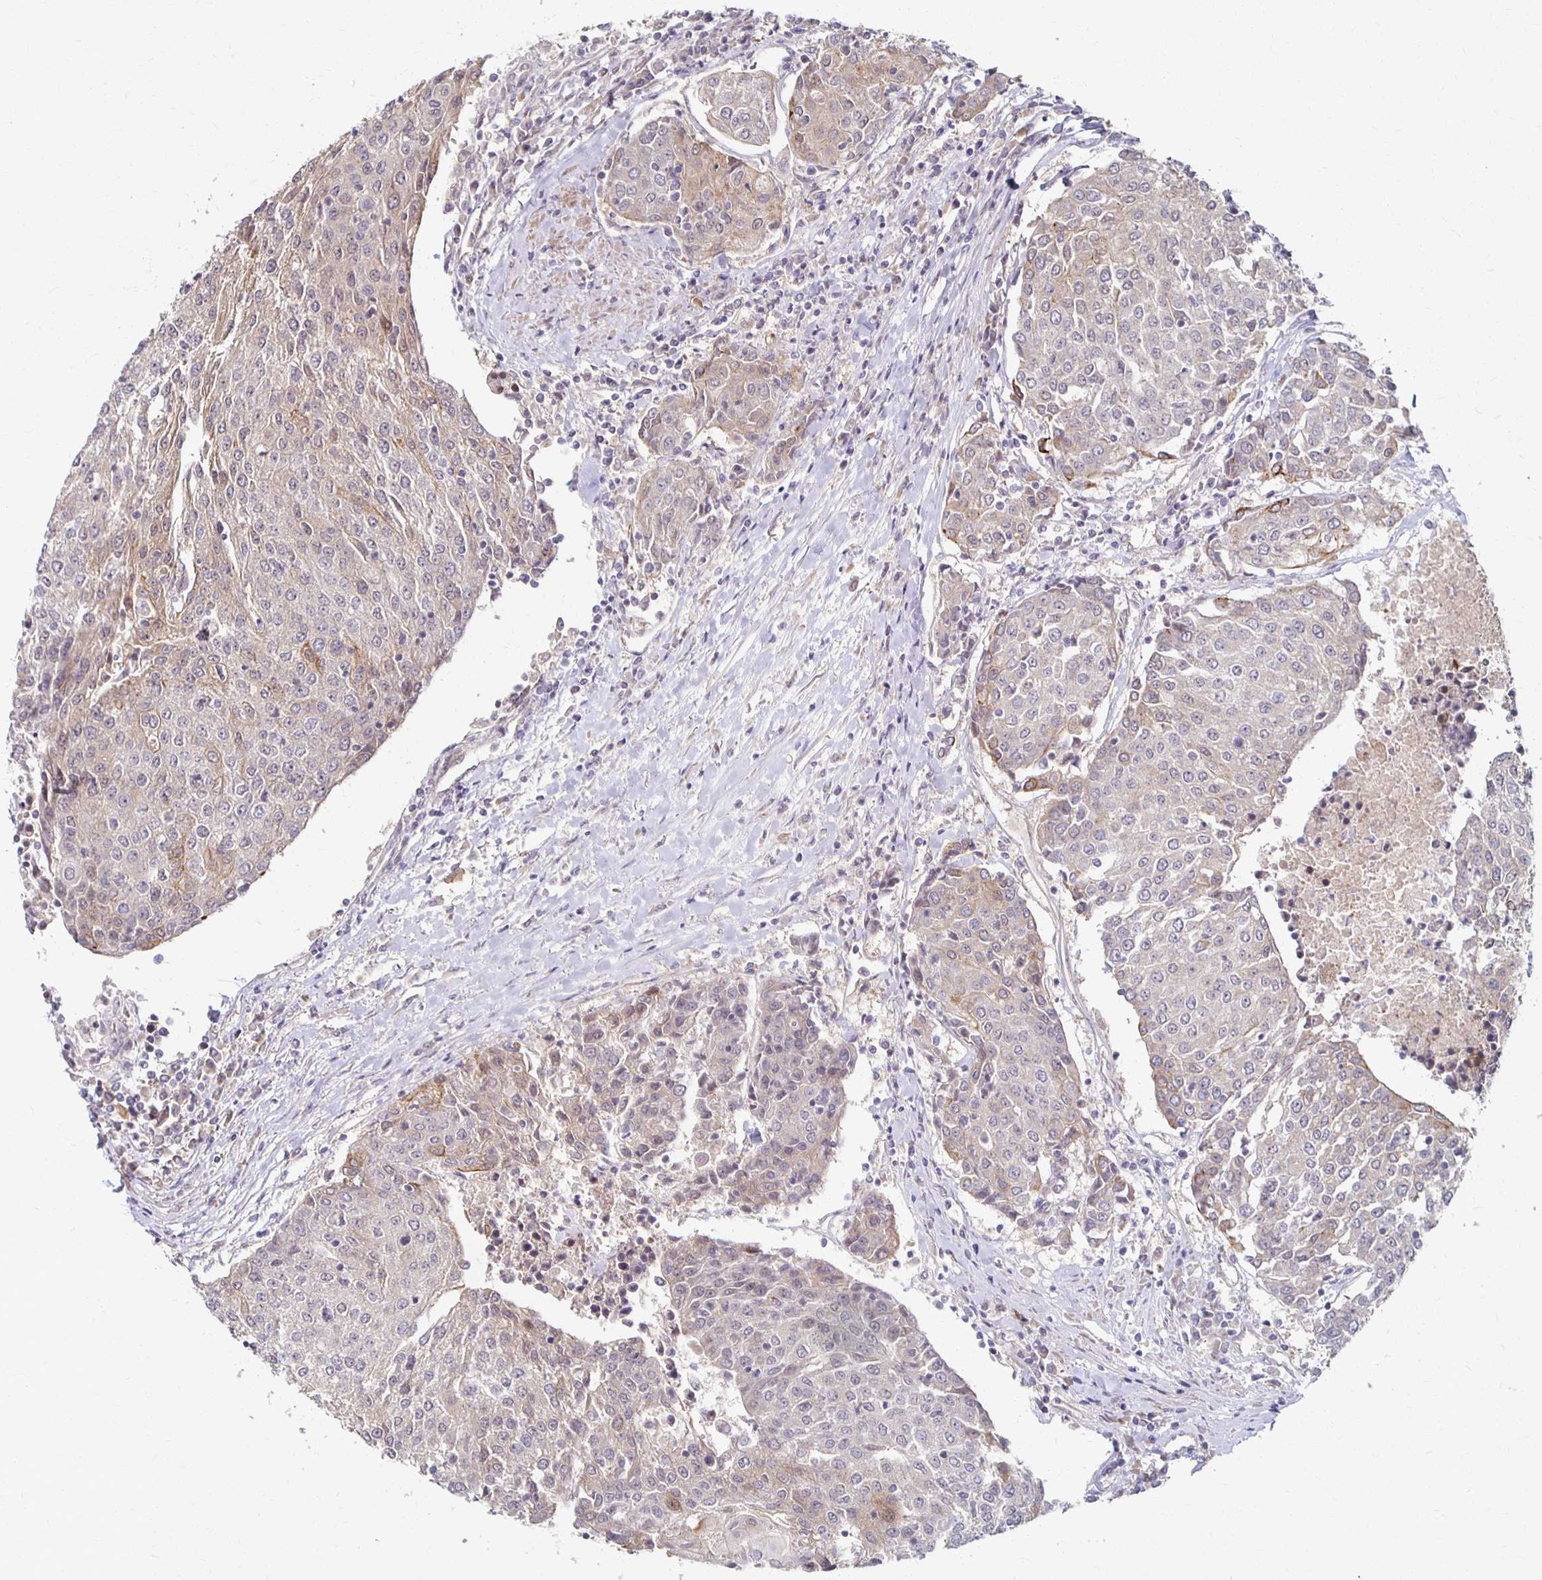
{"staining": {"intensity": "moderate", "quantity": "25%-75%", "location": "cytoplasmic/membranous"}, "tissue": "urothelial cancer", "cell_type": "Tumor cells", "image_type": "cancer", "snomed": [{"axis": "morphology", "description": "Urothelial carcinoma, High grade"}, {"axis": "topography", "description": "Urinary bladder"}], "caption": "Tumor cells show moderate cytoplasmic/membranous staining in approximately 25%-75% of cells in high-grade urothelial carcinoma.", "gene": "PRKCB", "patient": {"sex": "female", "age": 85}}